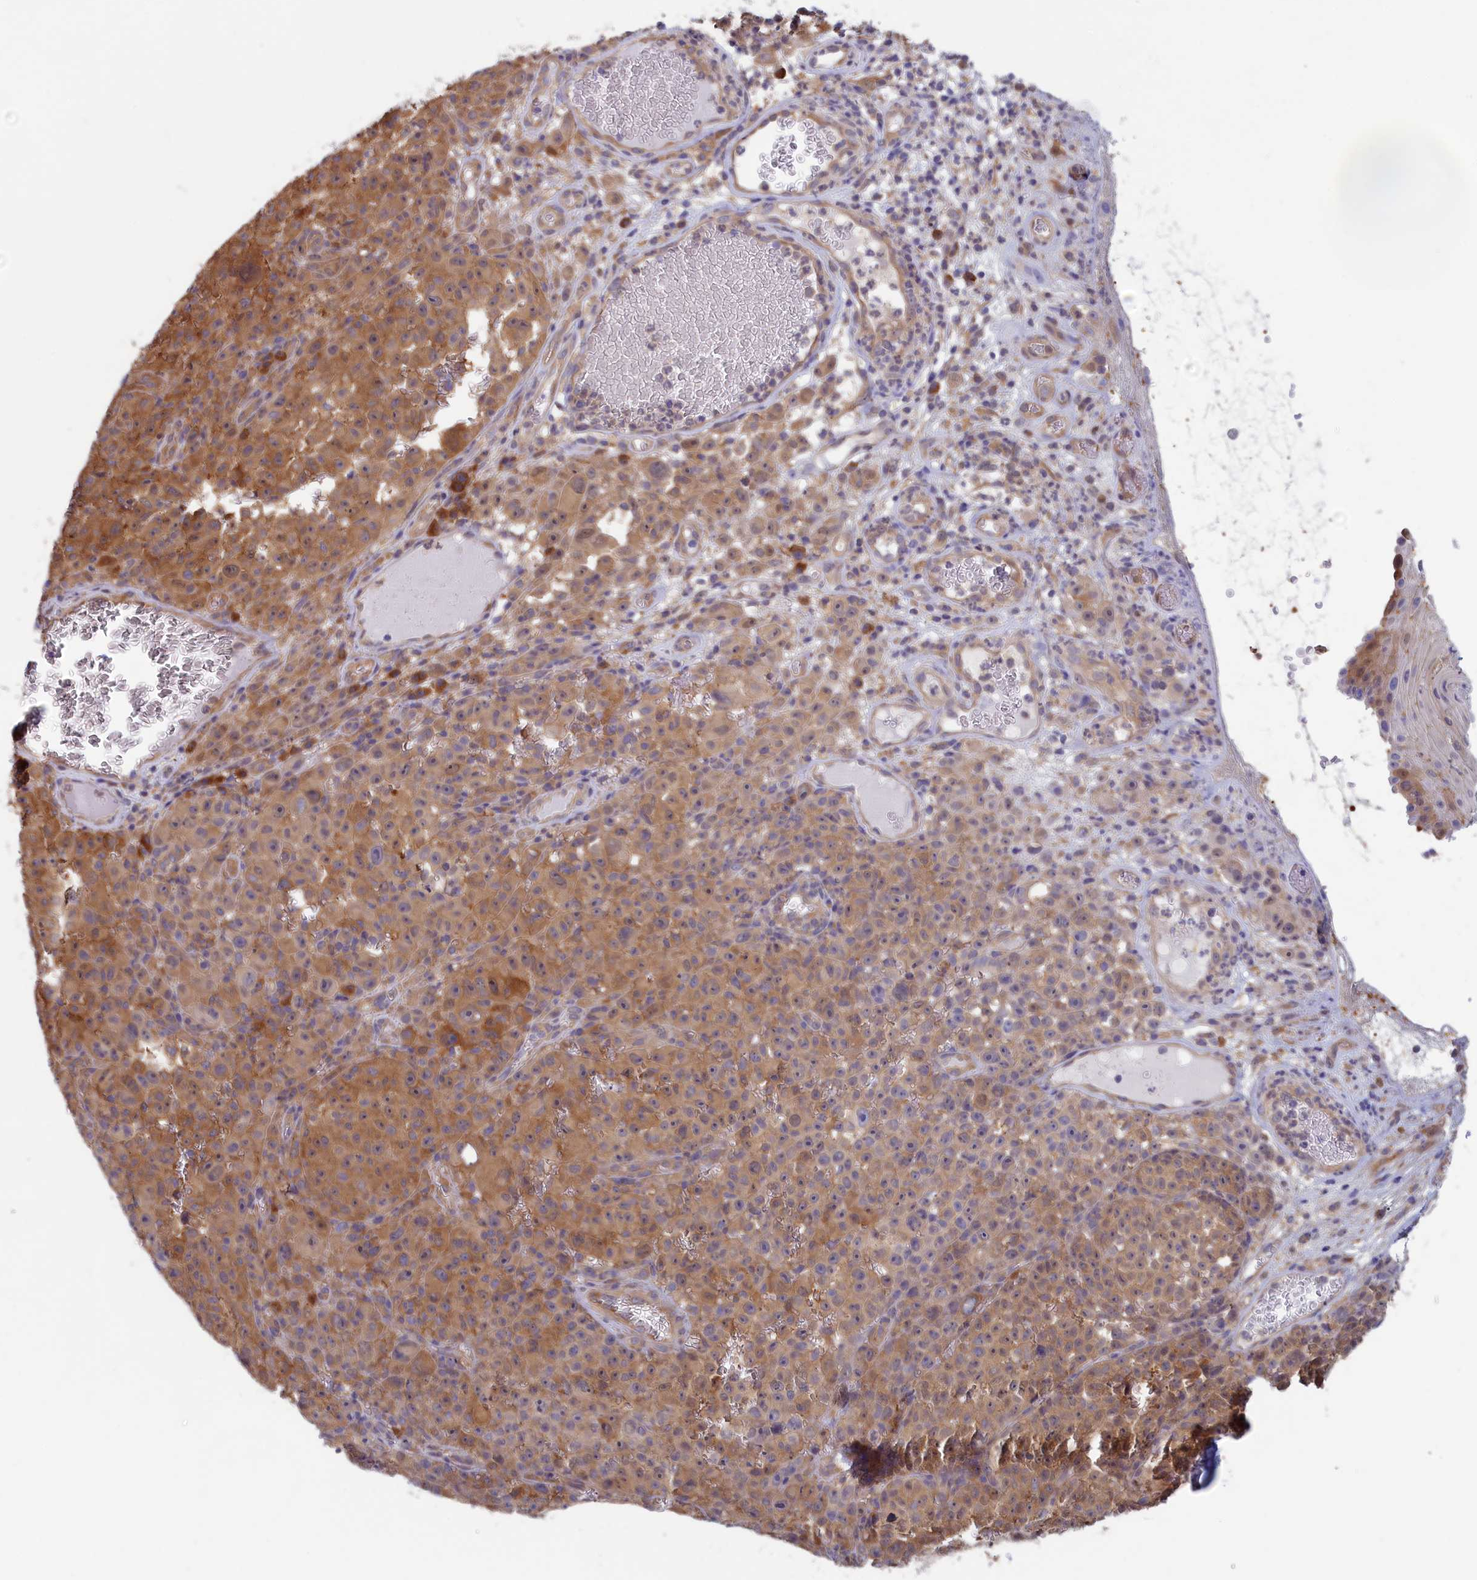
{"staining": {"intensity": "moderate", "quantity": ">75%", "location": "cytoplasmic/membranous"}, "tissue": "melanoma", "cell_type": "Tumor cells", "image_type": "cancer", "snomed": [{"axis": "morphology", "description": "Malignant melanoma, NOS"}, {"axis": "topography", "description": "Skin"}], "caption": "This is an image of immunohistochemistry (IHC) staining of malignant melanoma, which shows moderate positivity in the cytoplasmic/membranous of tumor cells.", "gene": "SYNDIG1L", "patient": {"sex": "female", "age": 82}}